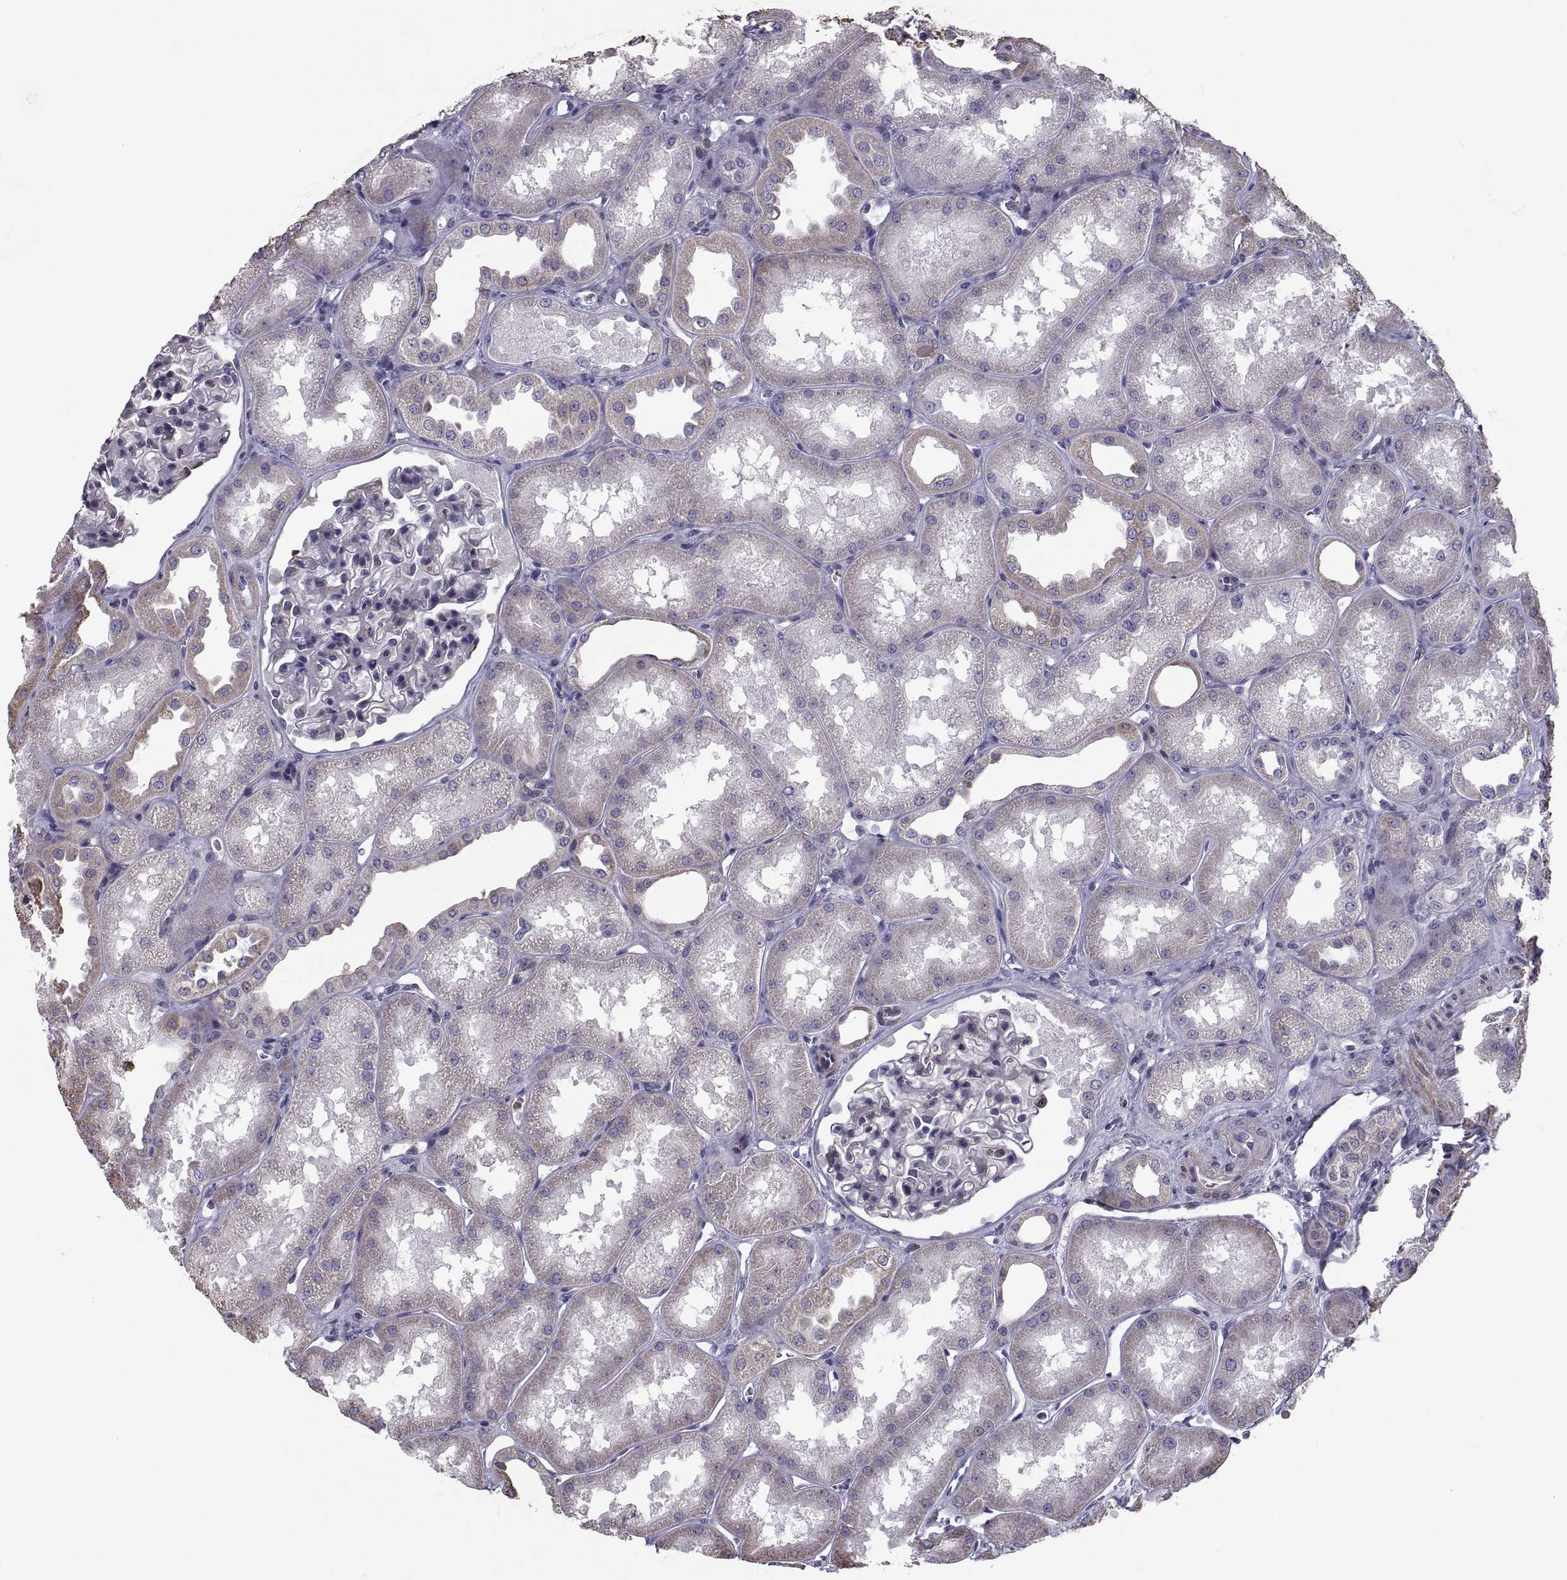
{"staining": {"intensity": "negative", "quantity": "none", "location": "none"}, "tissue": "kidney", "cell_type": "Cells in glomeruli", "image_type": "normal", "snomed": [{"axis": "morphology", "description": "Normal tissue, NOS"}, {"axis": "topography", "description": "Kidney"}], "caption": "Micrograph shows no protein expression in cells in glomeruli of unremarkable kidney. (IHC, brightfield microscopy, high magnification).", "gene": "ANO1", "patient": {"sex": "male", "age": 61}}